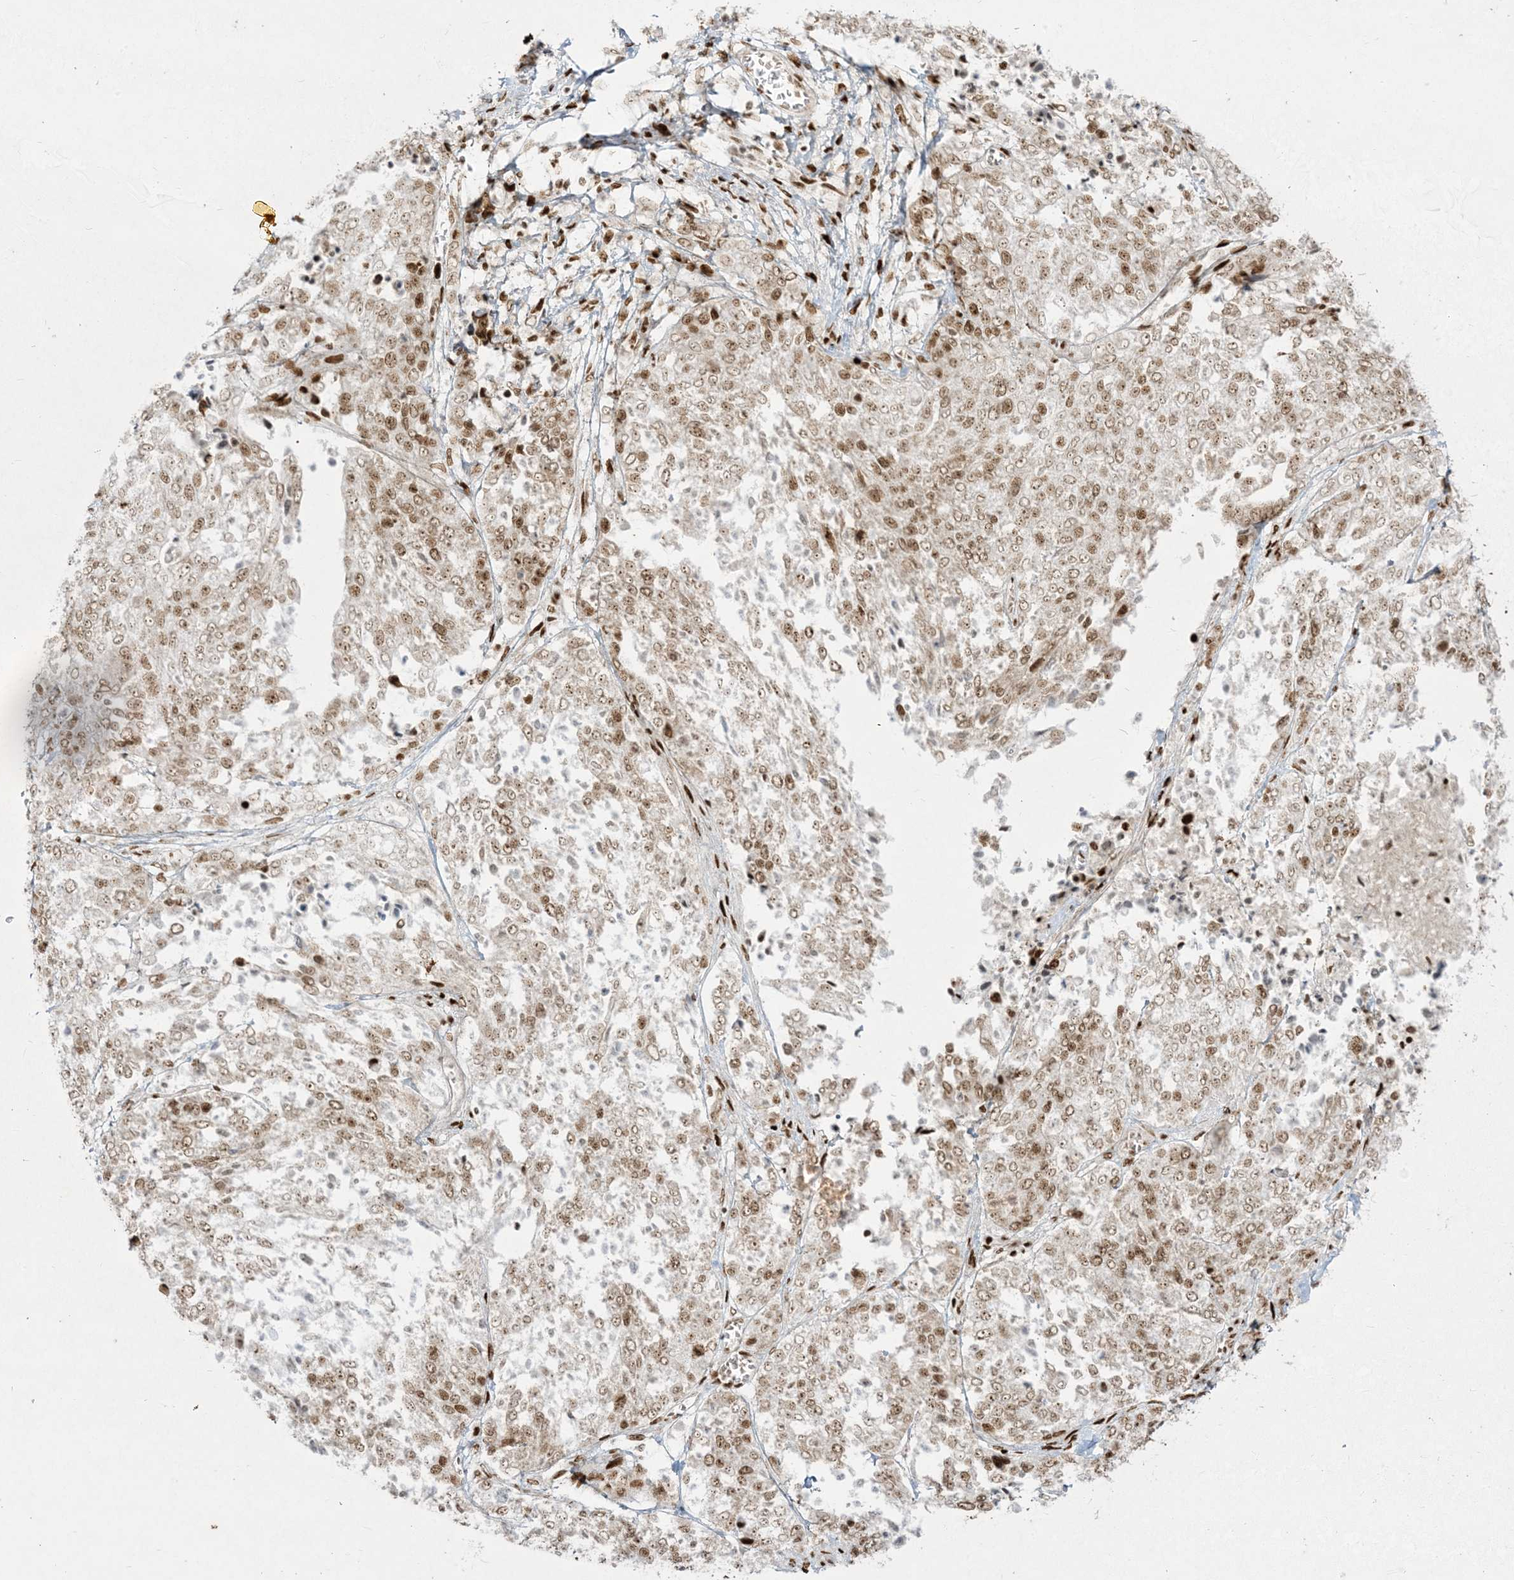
{"staining": {"intensity": "moderate", "quantity": "25%-75%", "location": "nuclear"}, "tissue": "ovarian cancer", "cell_type": "Tumor cells", "image_type": "cancer", "snomed": [{"axis": "morphology", "description": "Cystadenocarcinoma, serous, NOS"}, {"axis": "topography", "description": "Ovary"}], "caption": "An image of serous cystadenocarcinoma (ovarian) stained for a protein demonstrates moderate nuclear brown staining in tumor cells.", "gene": "RBM10", "patient": {"sex": "female", "age": 44}}